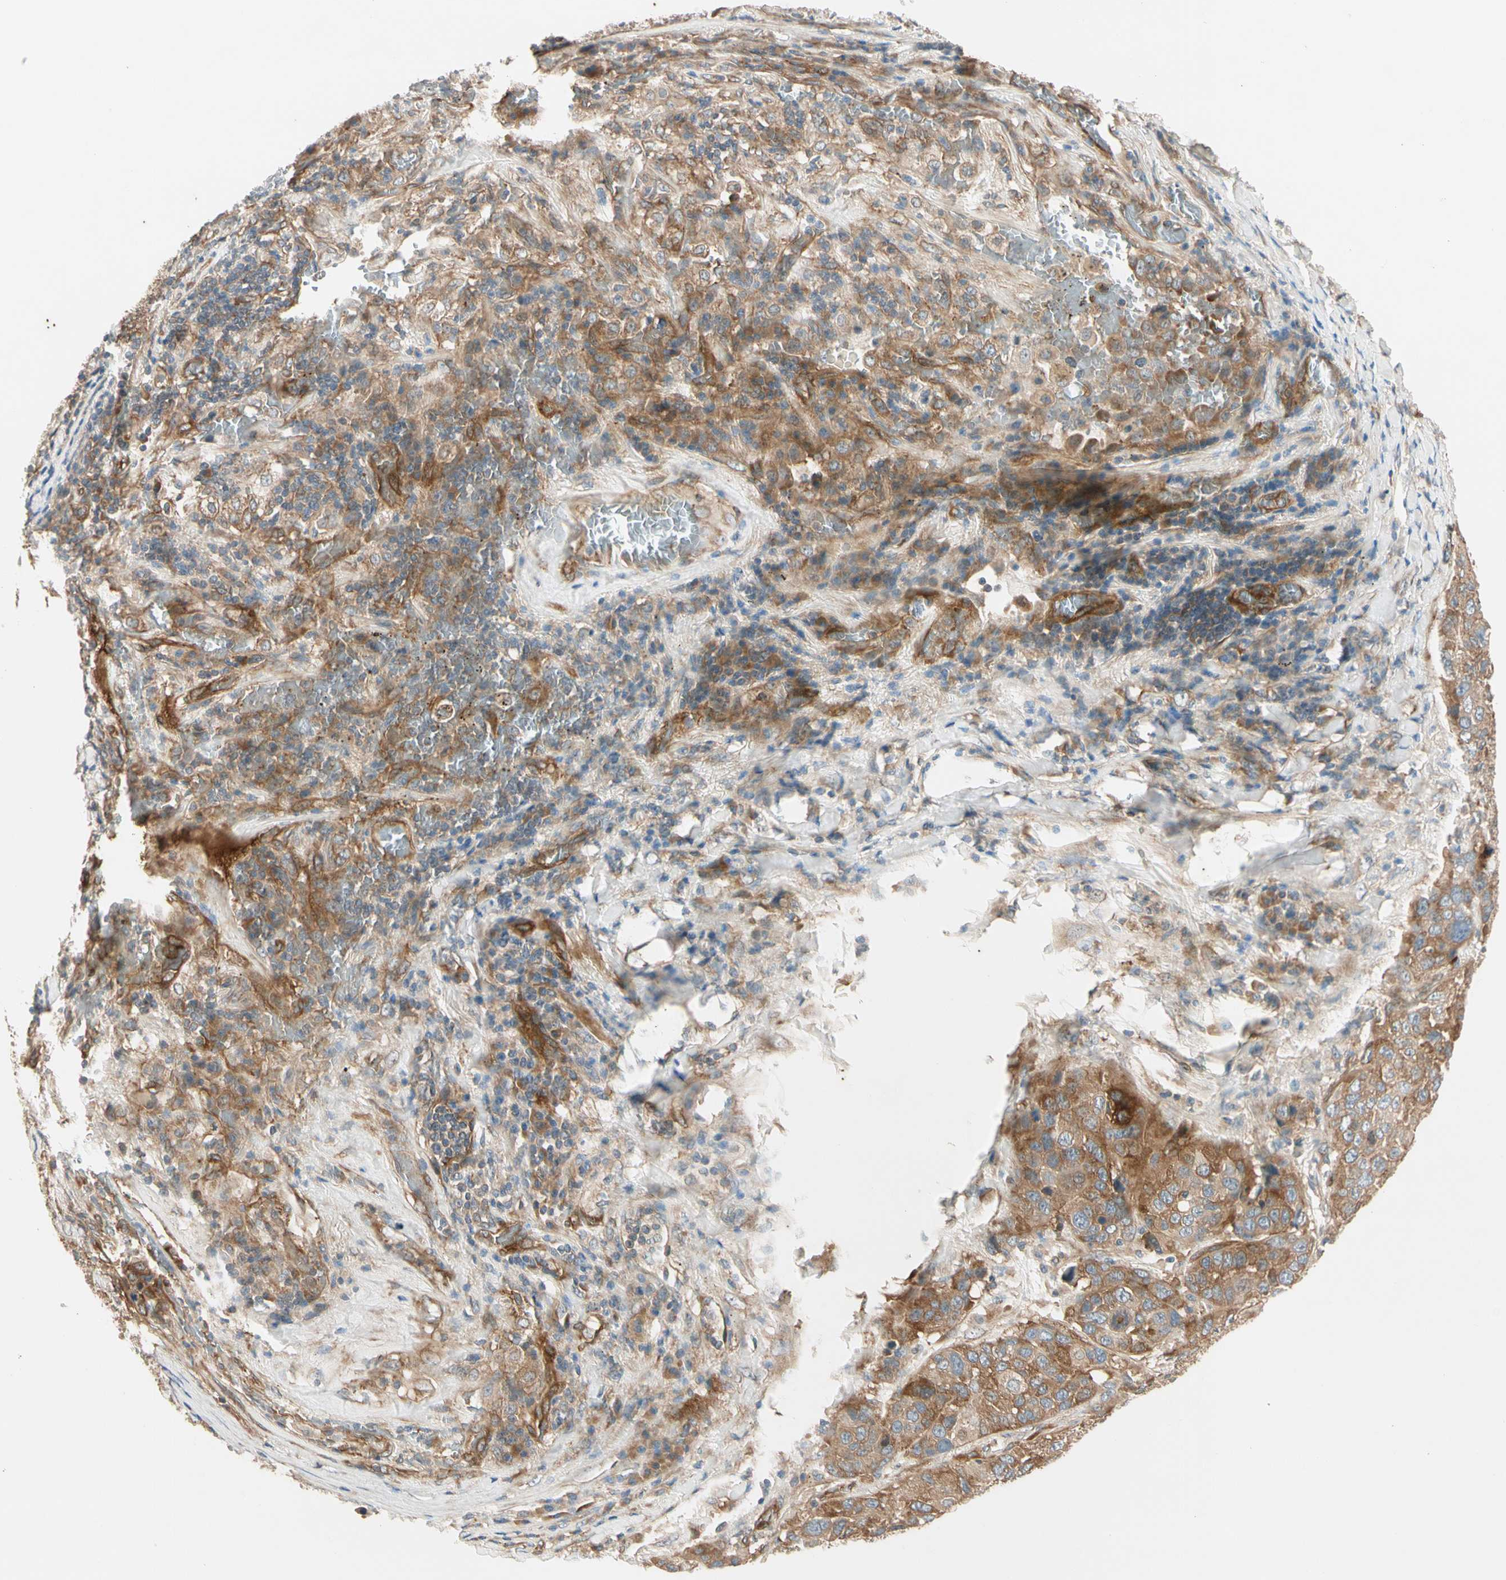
{"staining": {"intensity": "moderate", "quantity": ">75%", "location": "cytoplasmic/membranous"}, "tissue": "lung cancer", "cell_type": "Tumor cells", "image_type": "cancer", "snomed": [{"axis": "morphology", "description": "Squamous cell carcinoma, NOS"}, {"axis": "topography", "description": "Lung"}], "caption": "Immunohistochemistry image of human lung cancer (squamous cell carcinoma) stained for a protein (brown), which displays medium levels of moderate cytoplasmic/membranous staining in about >75% of tumor cells.", "gene": "ROCK2", "patient": {"sex": "male", "age": 57}}